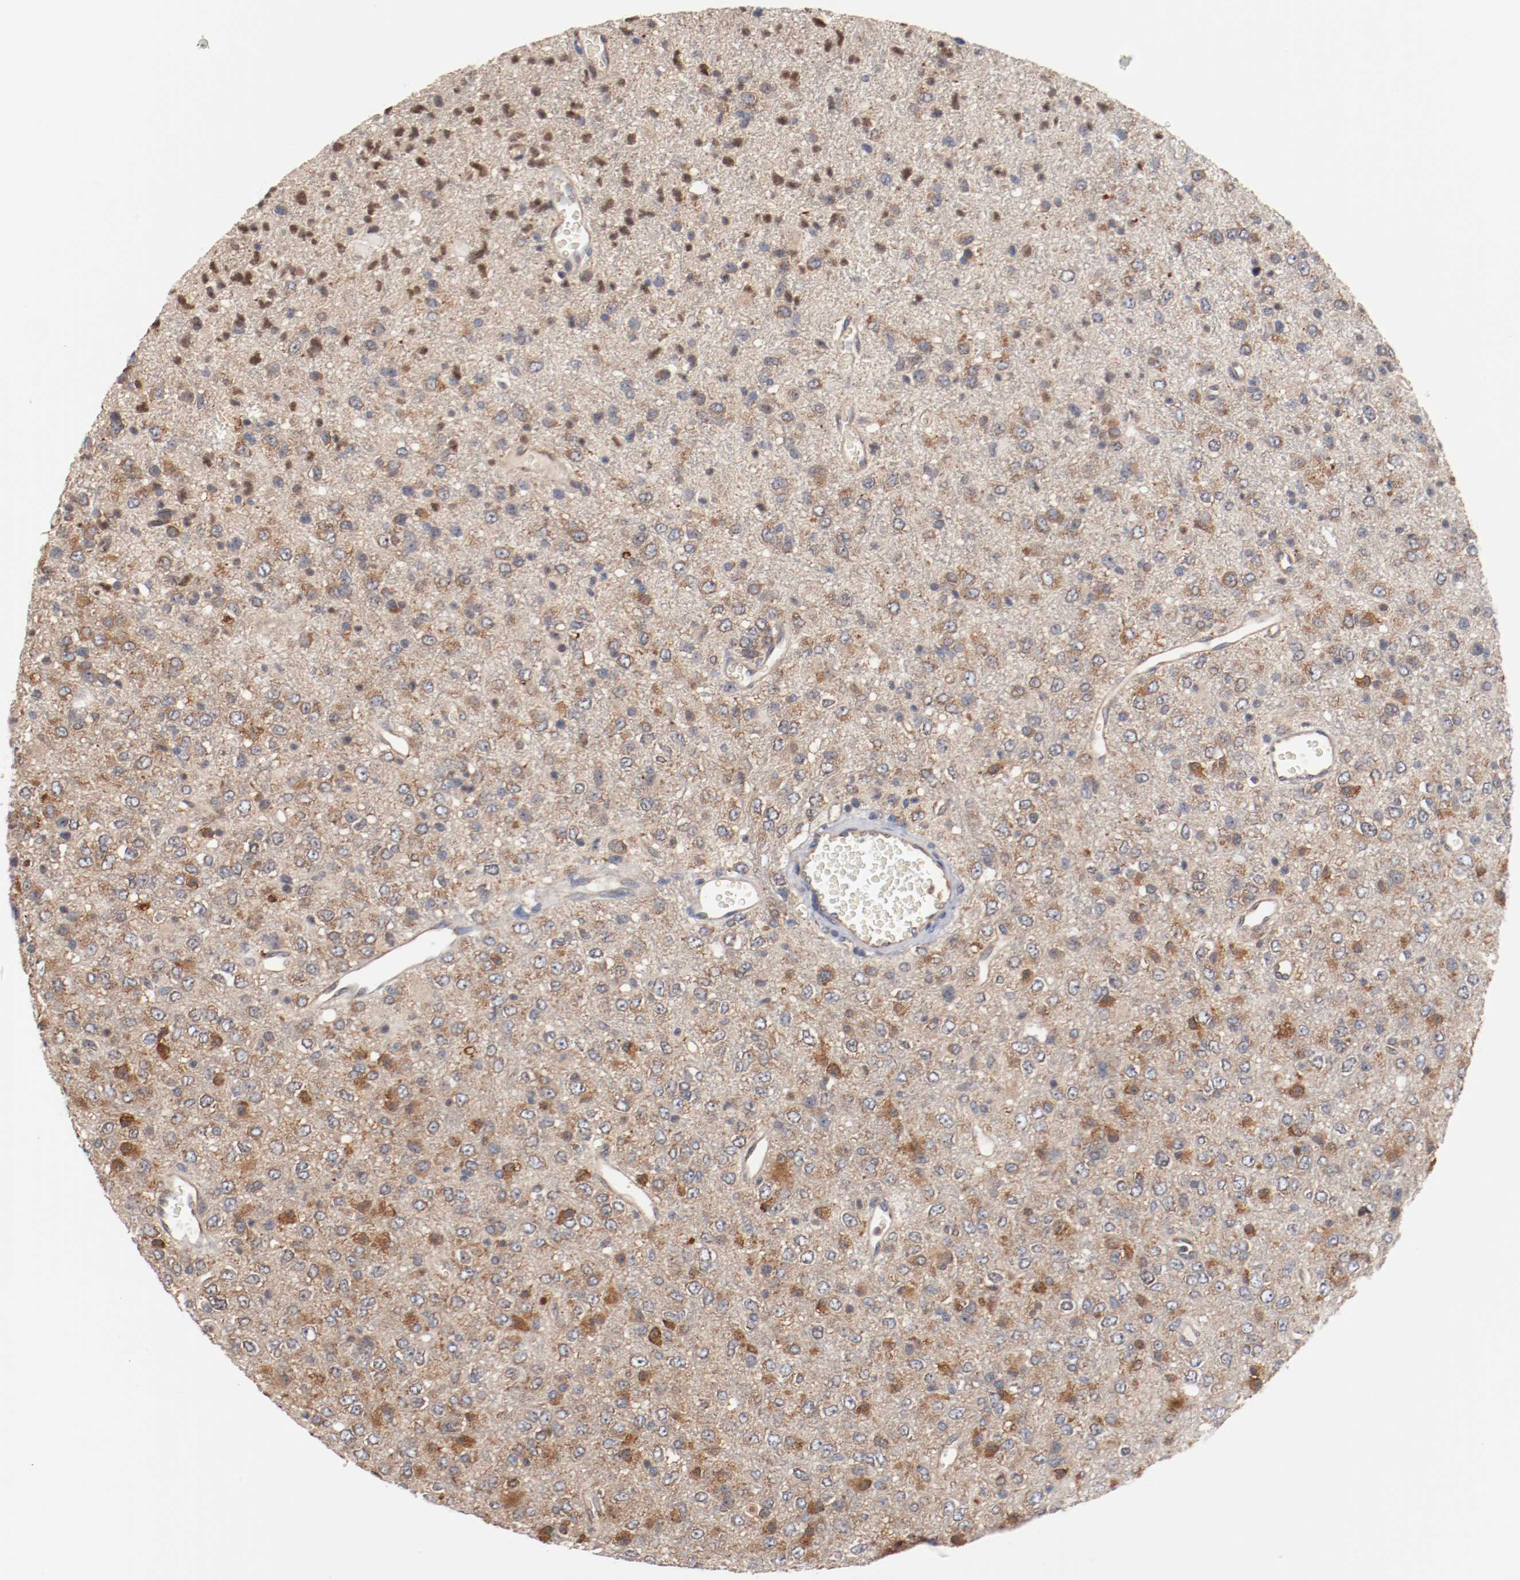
{"staining": {"intensity": "moderate", "quantity": "25%-75%", "location": "cytoplasmic/membranous"}, "tissue": "glioma", "cell_type": "Tumor cells", "image_type": "cancer", "snomed": [{"axis": "morphology", "description": "Glioma, malignant, High grade"}, {"axis": "topography", "description": "pancreas cauda"}], "caption": "A brown stain shows moderate cytoplasmic/membranous positivity of a protein in human malignant glioma (high-grade) tumor cells.", "gene": "RNASE11", "patient": {"sex": "male", "age": 60}}